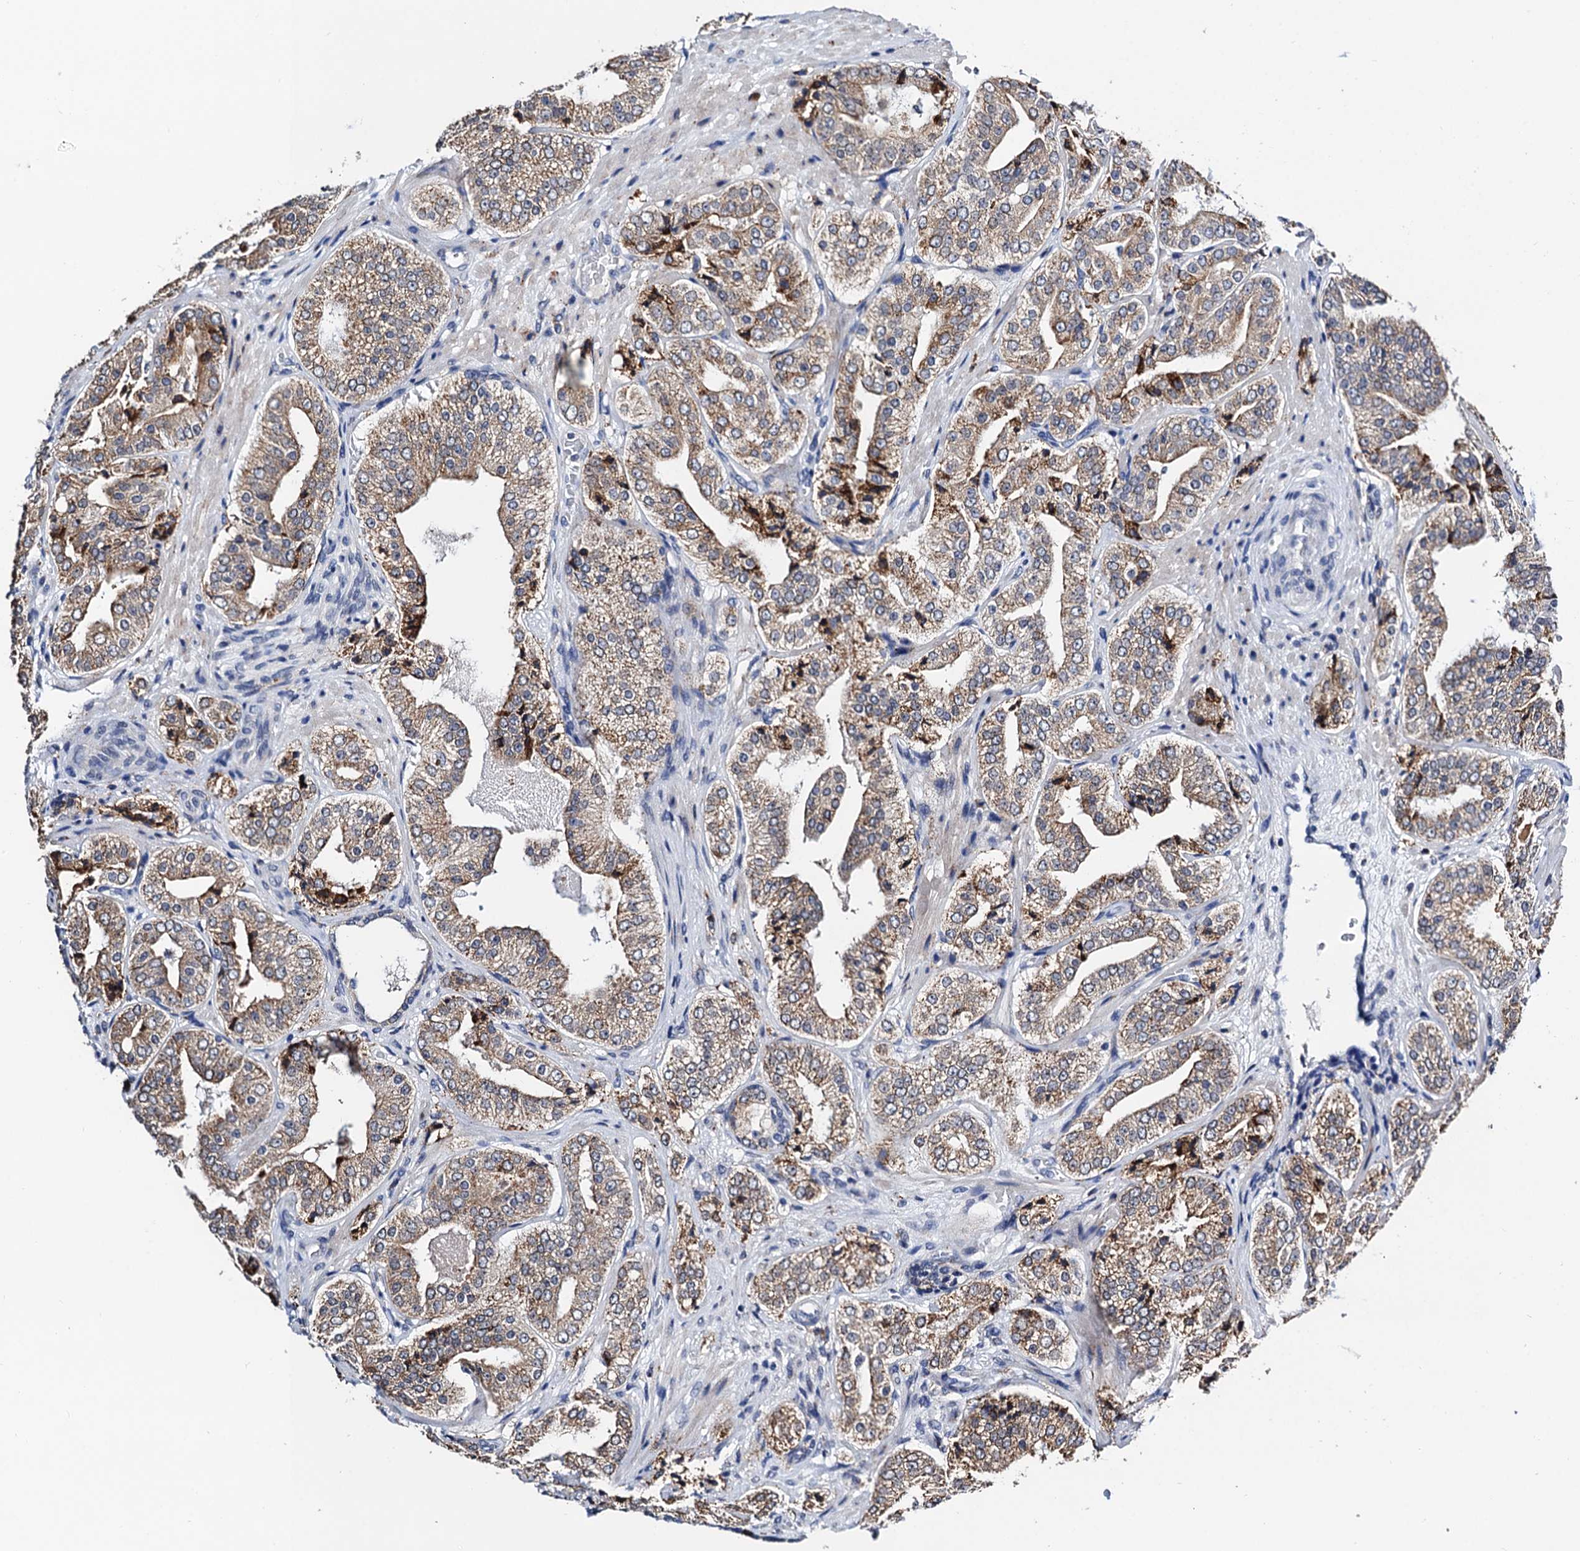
{"staining": {"intensity": "moderate", "quantity": ">75%", "location": "cytoplasmic/membranous"}, "tissue": "prostate cancer", "cell_type": "Tumor cells", "image_type": "cancer", "snomed": [{"axis": "morphology", "description": "Adenocarcinoma, High grade"}, {"axis": "topography", "description": "Prostate"}], "caption": "Protein positivity by IHC displays moderate cytoplasmic/membranous staining in approximately >75% of tumor cells in prostate cancer.", "gene": "SLC7A10", "patient": {"sex": "male", "age": 71}}